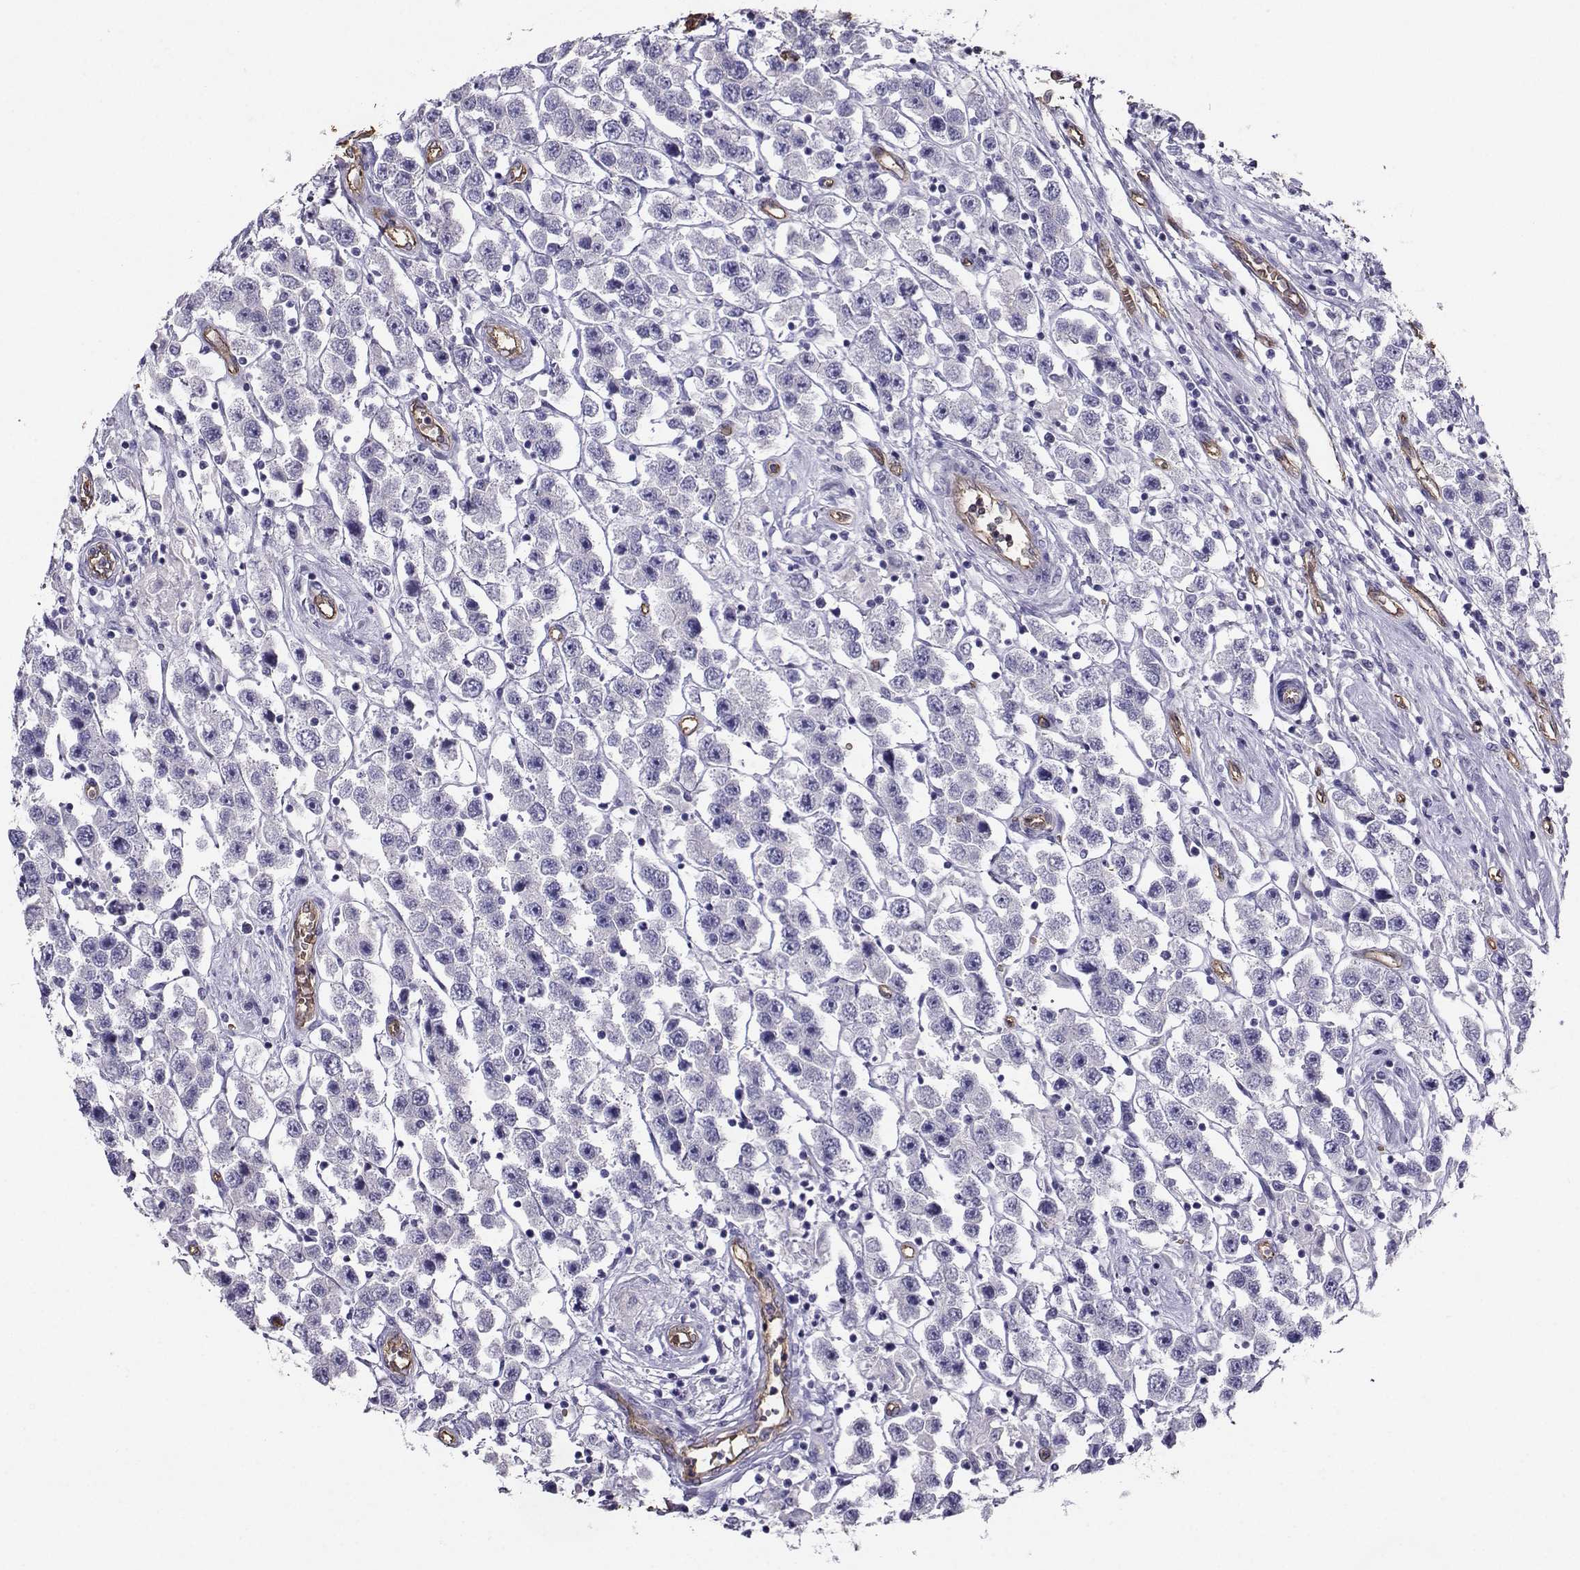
{"staining": {"intensity": "negative", "quantity": "none", "location": "none"}, "tissue": "testis cancer", "cell_type": "Tumor cells", "image_type": "cancer", "snomed": [{"axis": "morphology", "description": "Seminoma, NOS"}, {"axis": "topography", "description": "Testis"}], "caption": "A micrograph of human testis cancer (seminoma) is negative for staining in tumor cells.", "gene": "CLUL1", "patient": {"sex": "male", "age": 45}}